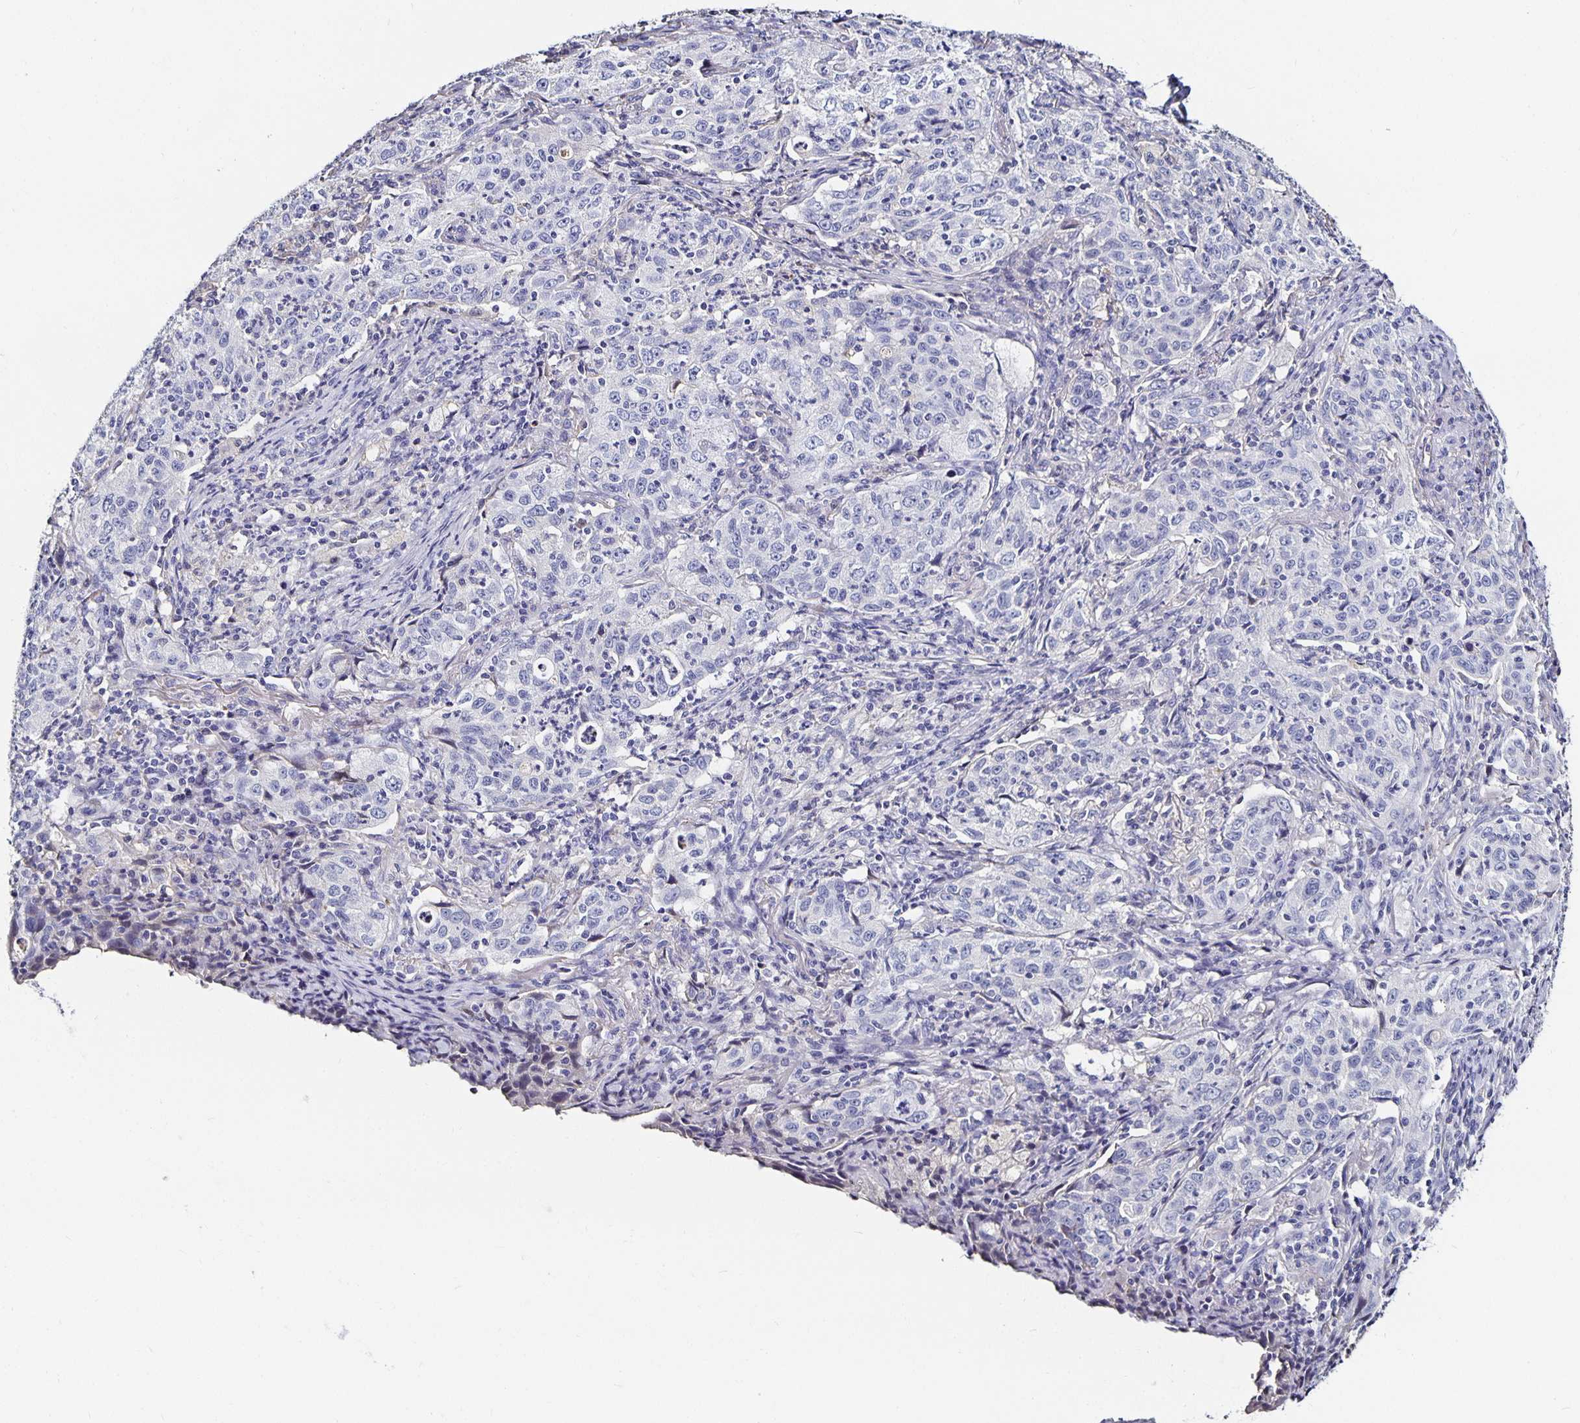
{"staining": {"intensity": "negative", "quantity": "none", "location": "none"}, "tissue": "lung cancer", "cell_type": "Tumor cells", "image_type": "cancer", "snomed": [{"axis": "morphology", "description": "Squamous cell carcinoma, NOS"}, {"axis": "topography", "description": "Lung"}], "caption": "Histopathology image shows no significant protein staining in tumor cells of squamous cell carcinoma (lung).", "gene": "TTR", "patient": {"sex": "male", "age": 71}}